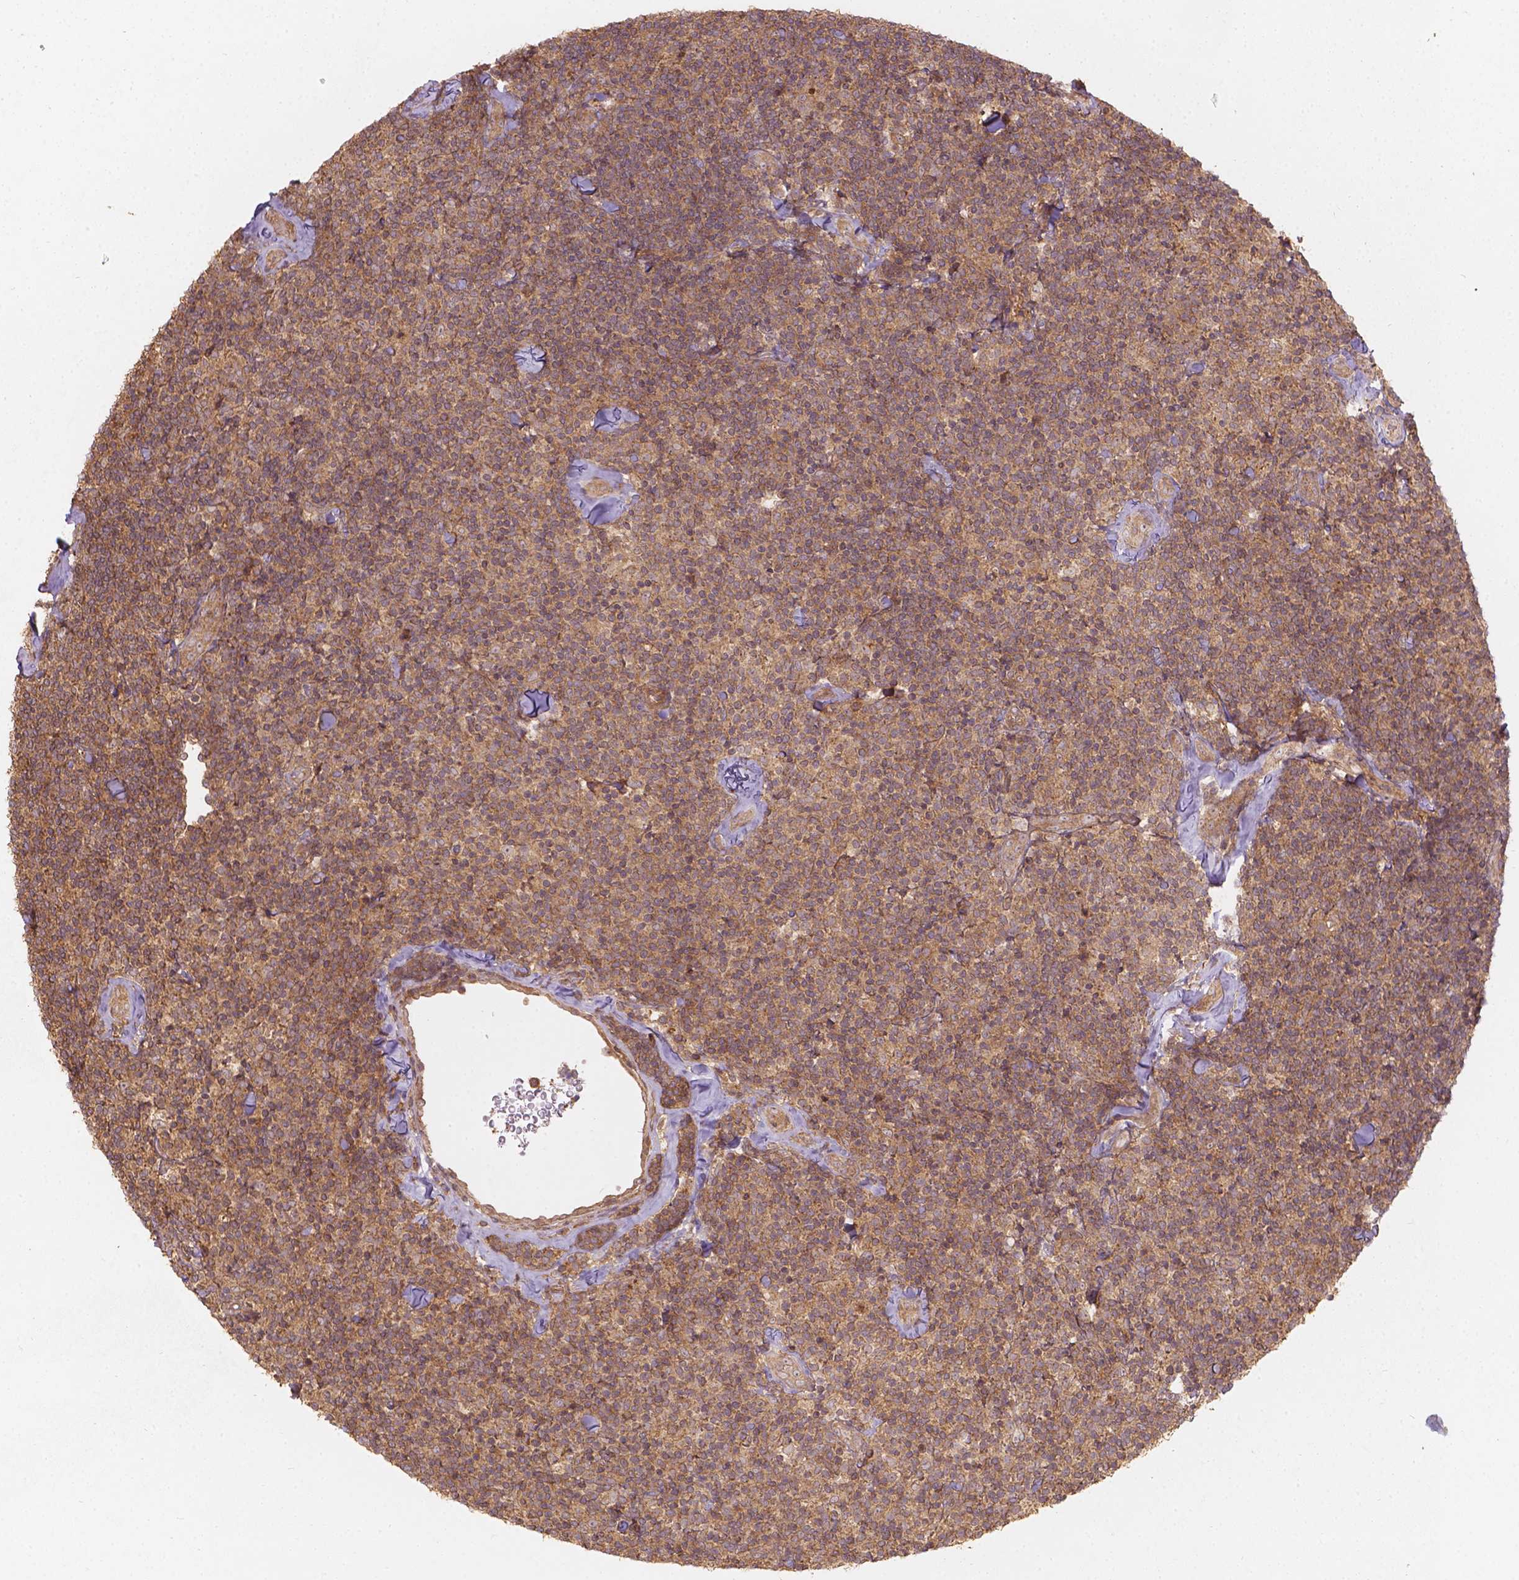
{"staining": {"intensity": "moderate", "quantity": ">75%", "location": "cytoplasmic/membranous"}, "tissue": "lymphoma", "cell_type": "Tumor cells", "image_type": "cancer", "snomed": [{"axis": "morphology", "description": "Malignant lymphoma, non-Hodgkin's type, Low grade"}, {"axis": "topography", "description": "Lymph node"}], "caption": "DAB (3,3'-diaminobenzidine) immunohistochemical staining of human lymphoma displays moderate cytoplasmic/membranous protein staining in about >75% of tumor cells.", "gene": "XPR1", "patient": {"sex": "female", "age": 56}}